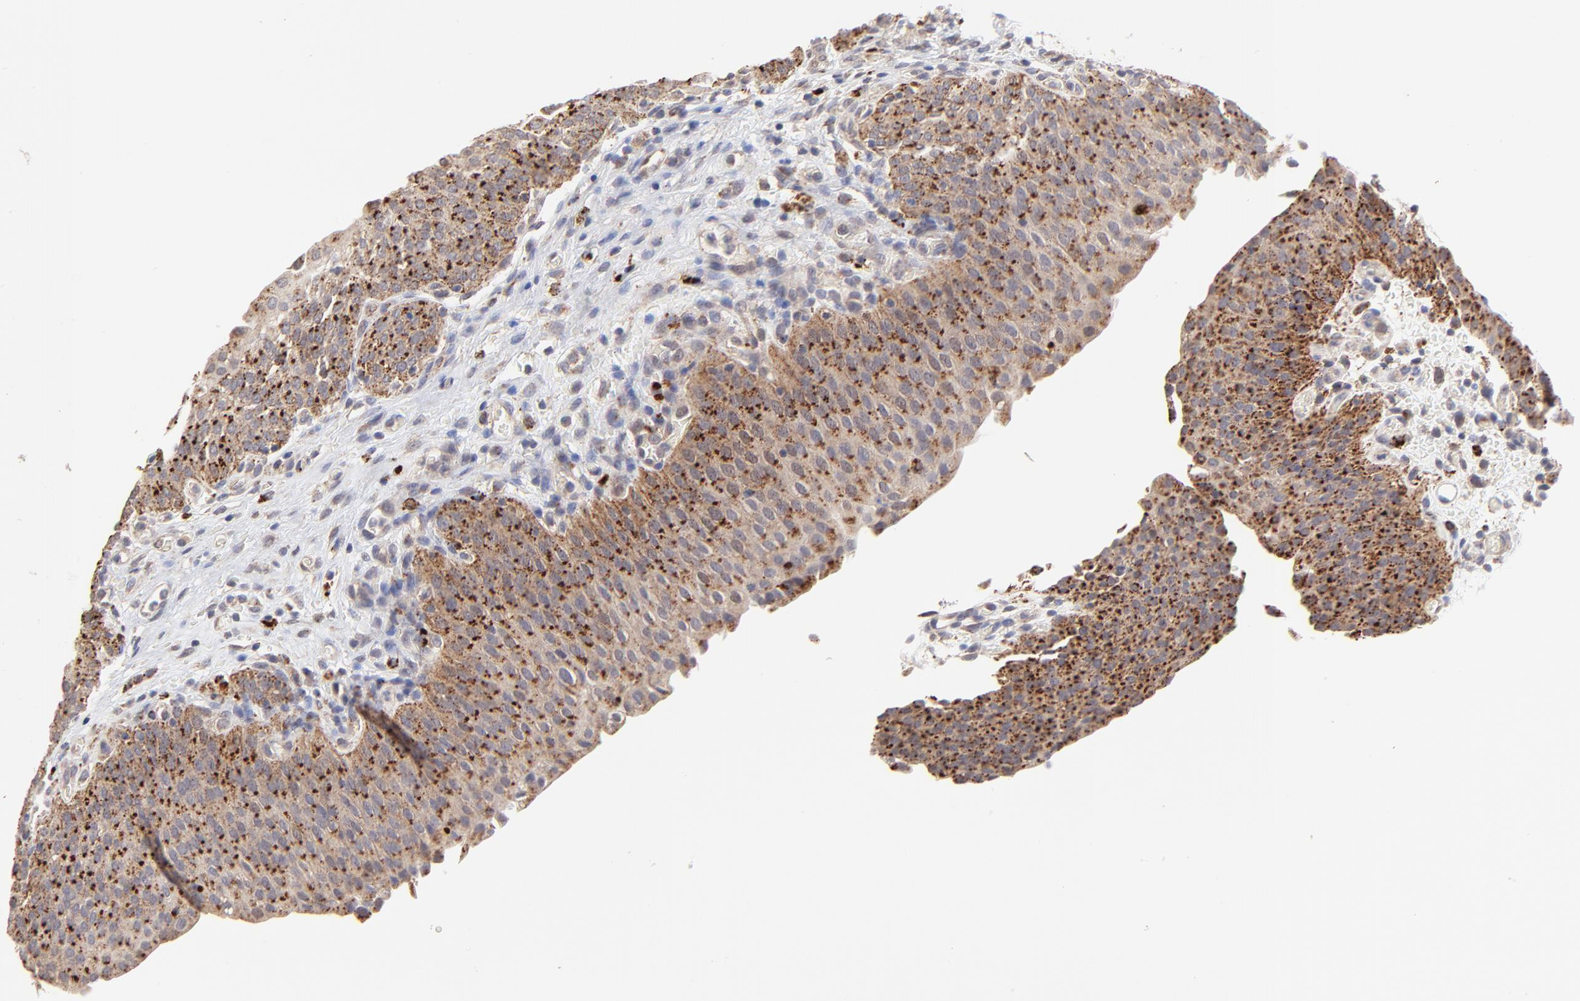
{"staining": {"intensity": "strong", "quantity": ">75%", "location": "cytoplasmic/membranous"}, "tissue": "urinary bladder", "cell_type": "Urothelial cells", "image_type": "normal", "snomed": [{"axis": "morphology", "description": "Normal tissue, NOS"}, {"axis": "morphology", "description": "Dysplasia, NOS"}, {"axis": "topography", "description": "Urinary bladder"}], "caption": "Urinary bladder stained for a protein (brown) demonstrates strong cytoplasmic/membranous positive positivity in about >75% of urothelial cells.", "gene": "PDE4B", "patient": {"sex": "male", "age": 35}}